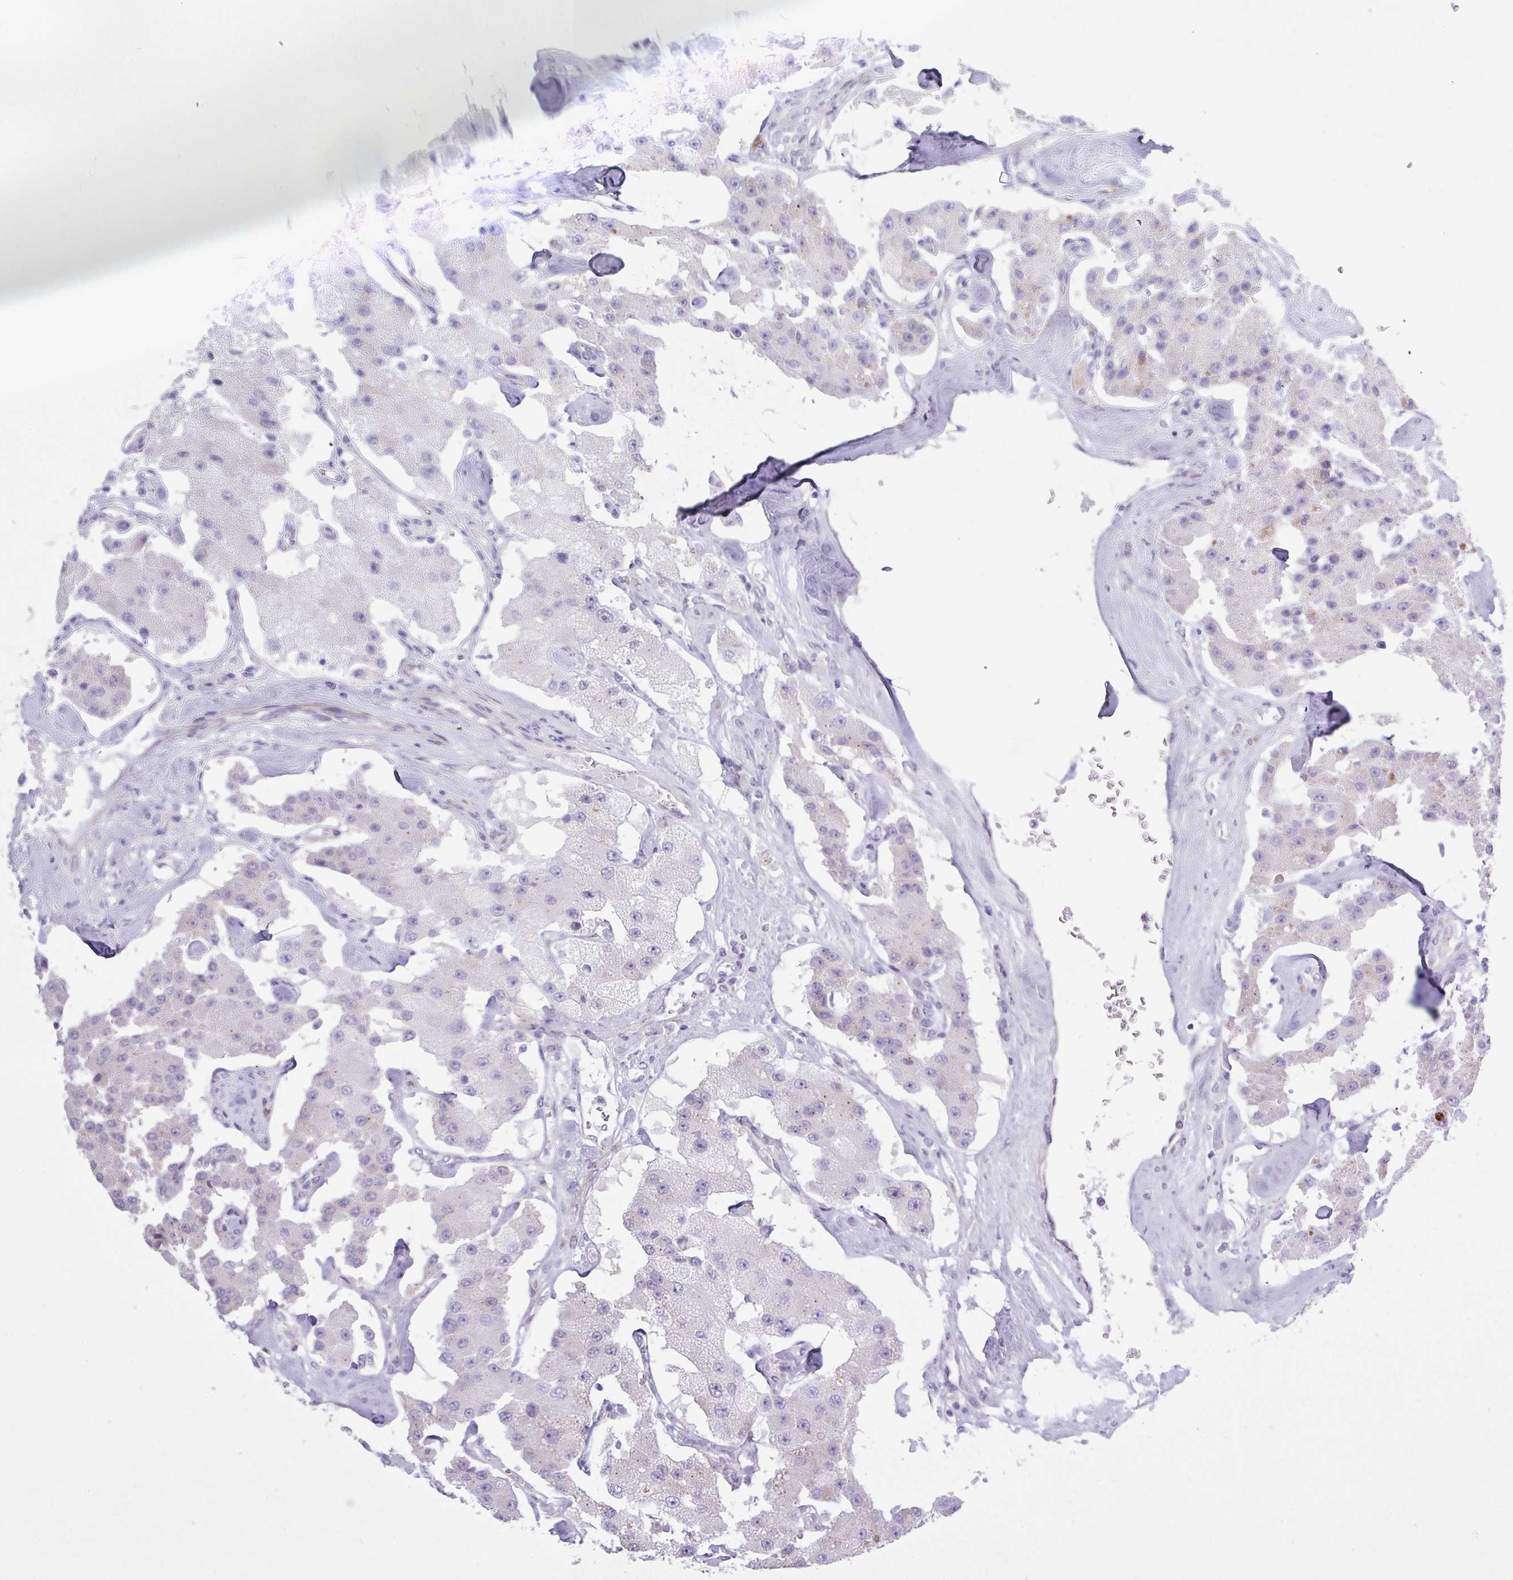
{"staining": {"intensity": "negative", "quantity": "none", "location": "none"}, "tissue": "carcinoid", "cell_type": "Tumor cells", "image_type": "cancer", "snomed": [{"axis": "morphology", "description": "Carcinoid, malignant, NOS"}, {"axis": "topography", "description": "Pancreas"}], "caption": "Tumor cells are negative for protein expression in human carcinoid.", "gene": "SPINK8", "patient": {"sex": "male", "age": 41}}